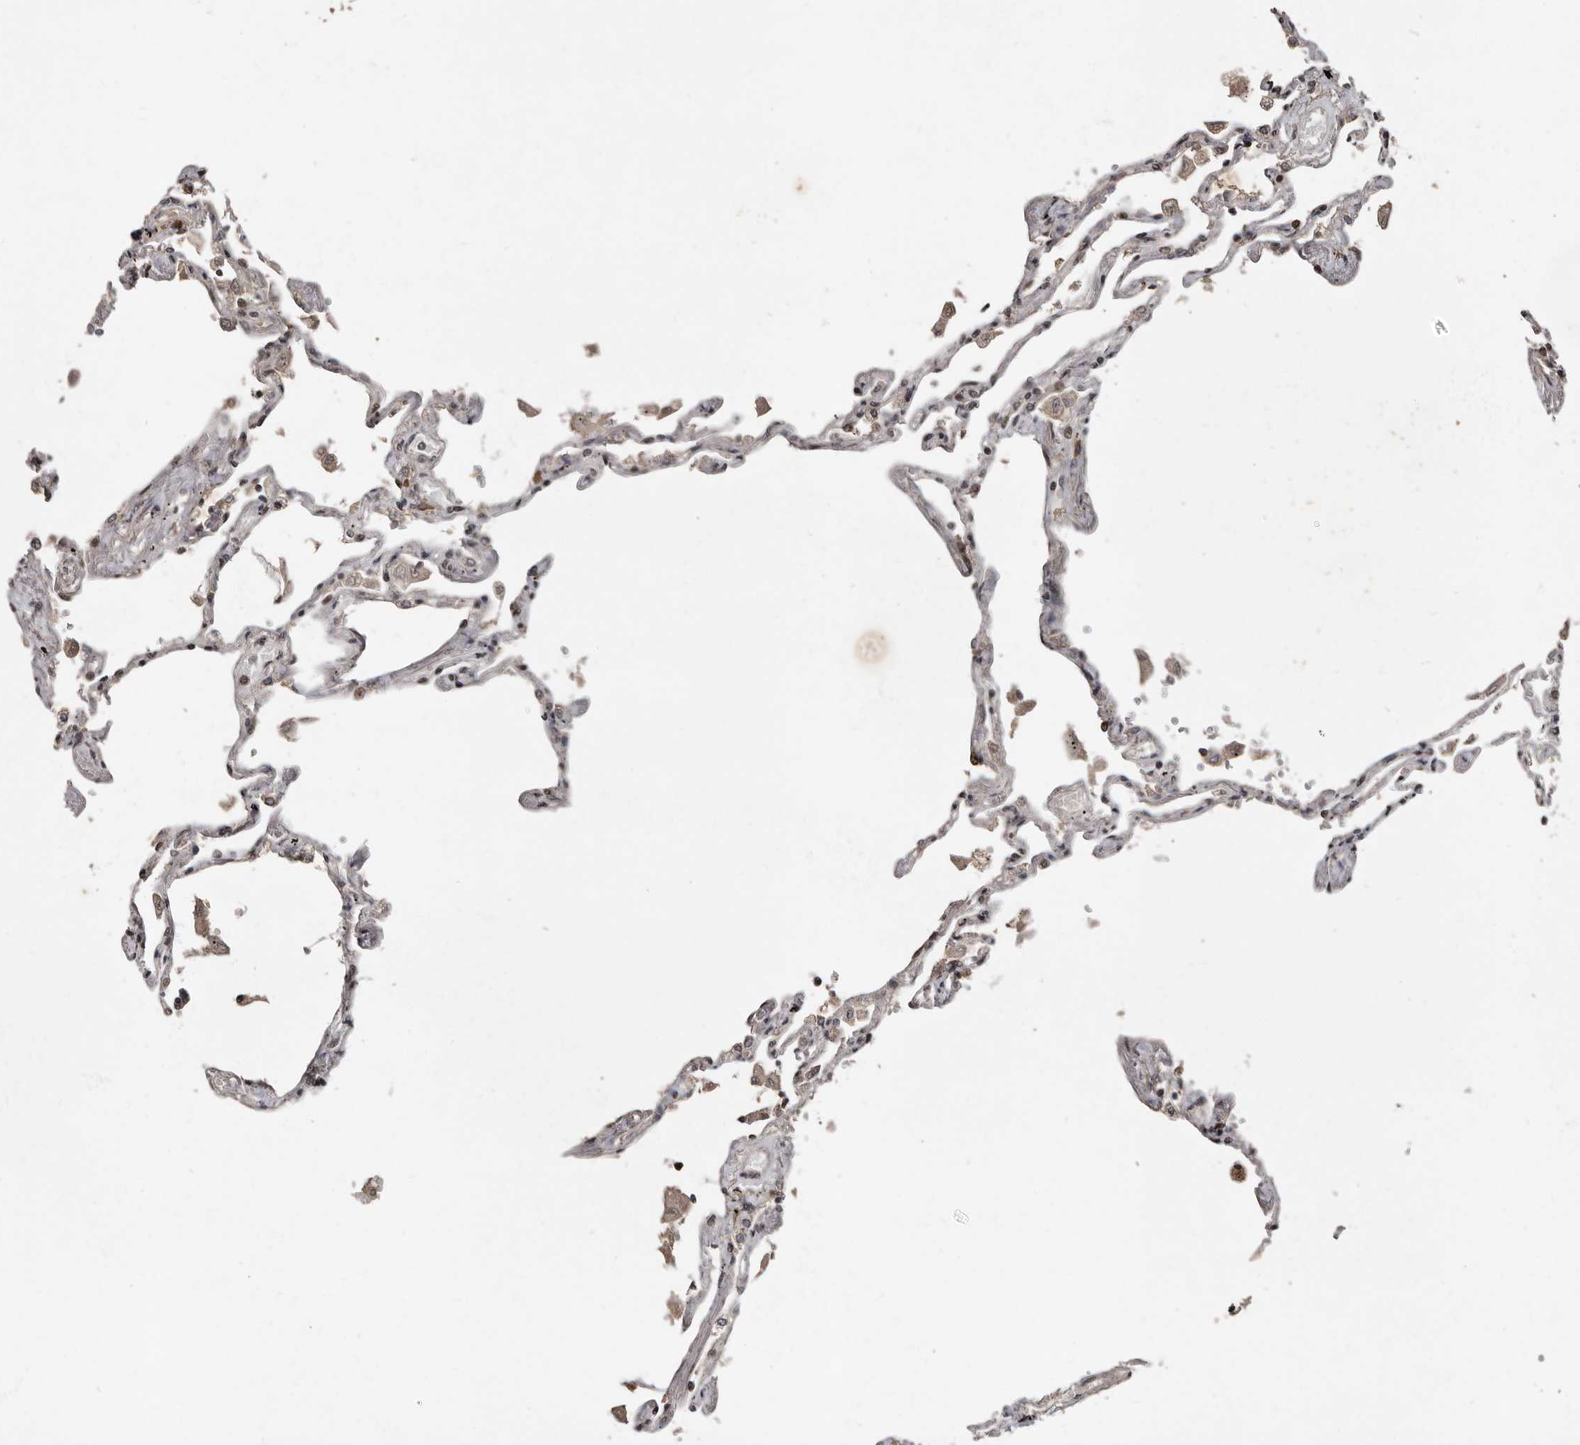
{"staining": {"intensity": "moderate", "quantity": ">75%", "location": "cytoplasmic/membranous,nuclear"}, "tissue": "lung", "cell_type": "Alveolar cells", "image_type": "normal", "snomed": [{"axis": "morphology", "description": "Normal tissue, NOS"}, {"axis": "topography", "description": "Lung"}], "caption": "Immunohistochemistry (DAB) staining of normal lung demonstrates moderate cytoplasmic/membranous,nuclear protein expression in approximately >75% of alveolar cells.", "gene": "LRGUK", "patient": {"sex": "female", "age": 67}}